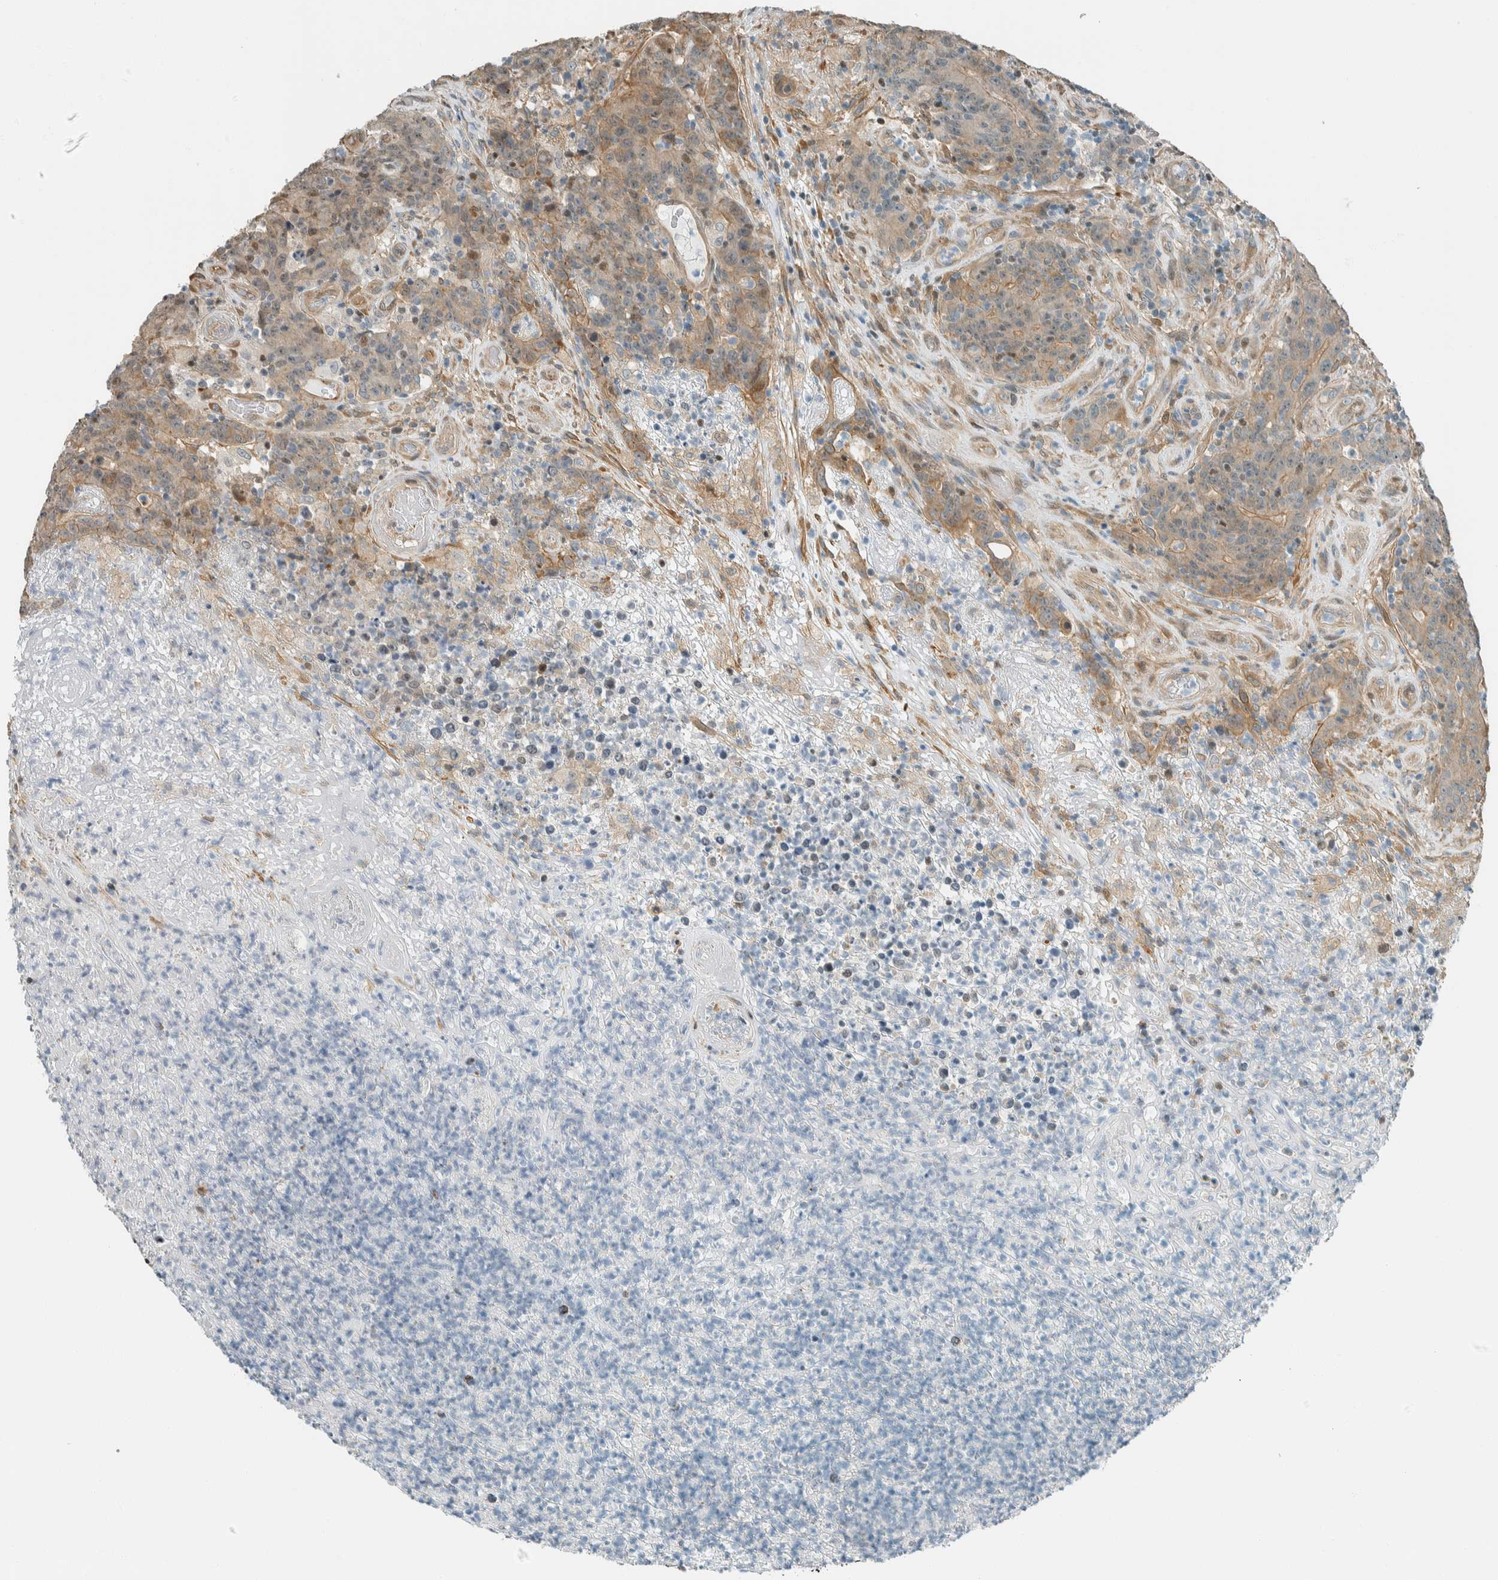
{"staining": {"intensity": "weak", "quantity": "25%-75%", "location": "cytoplasmic/membranous"}, "tissue": "colorectal cancer", "cell_type": "Tumor cells", "image_type": "cancer", "snomed": [{"axis": "morphology", "description": "Normal tissue, NOS"}, {"axis": "morphology", "description": "Adenocarcinoma, NOS"}, {"axis": "topography", "description": "Colon"}], "caption": "A high-resolution micrograph shows IHC staining of colorectal cancer (adenocarcinoma), which reveals weak cytoplasmic/membranous staining in about 25%-75% of tumor cells.", "gene": "NIBAN2", "patient": {"sex": "female", "age": 75}}